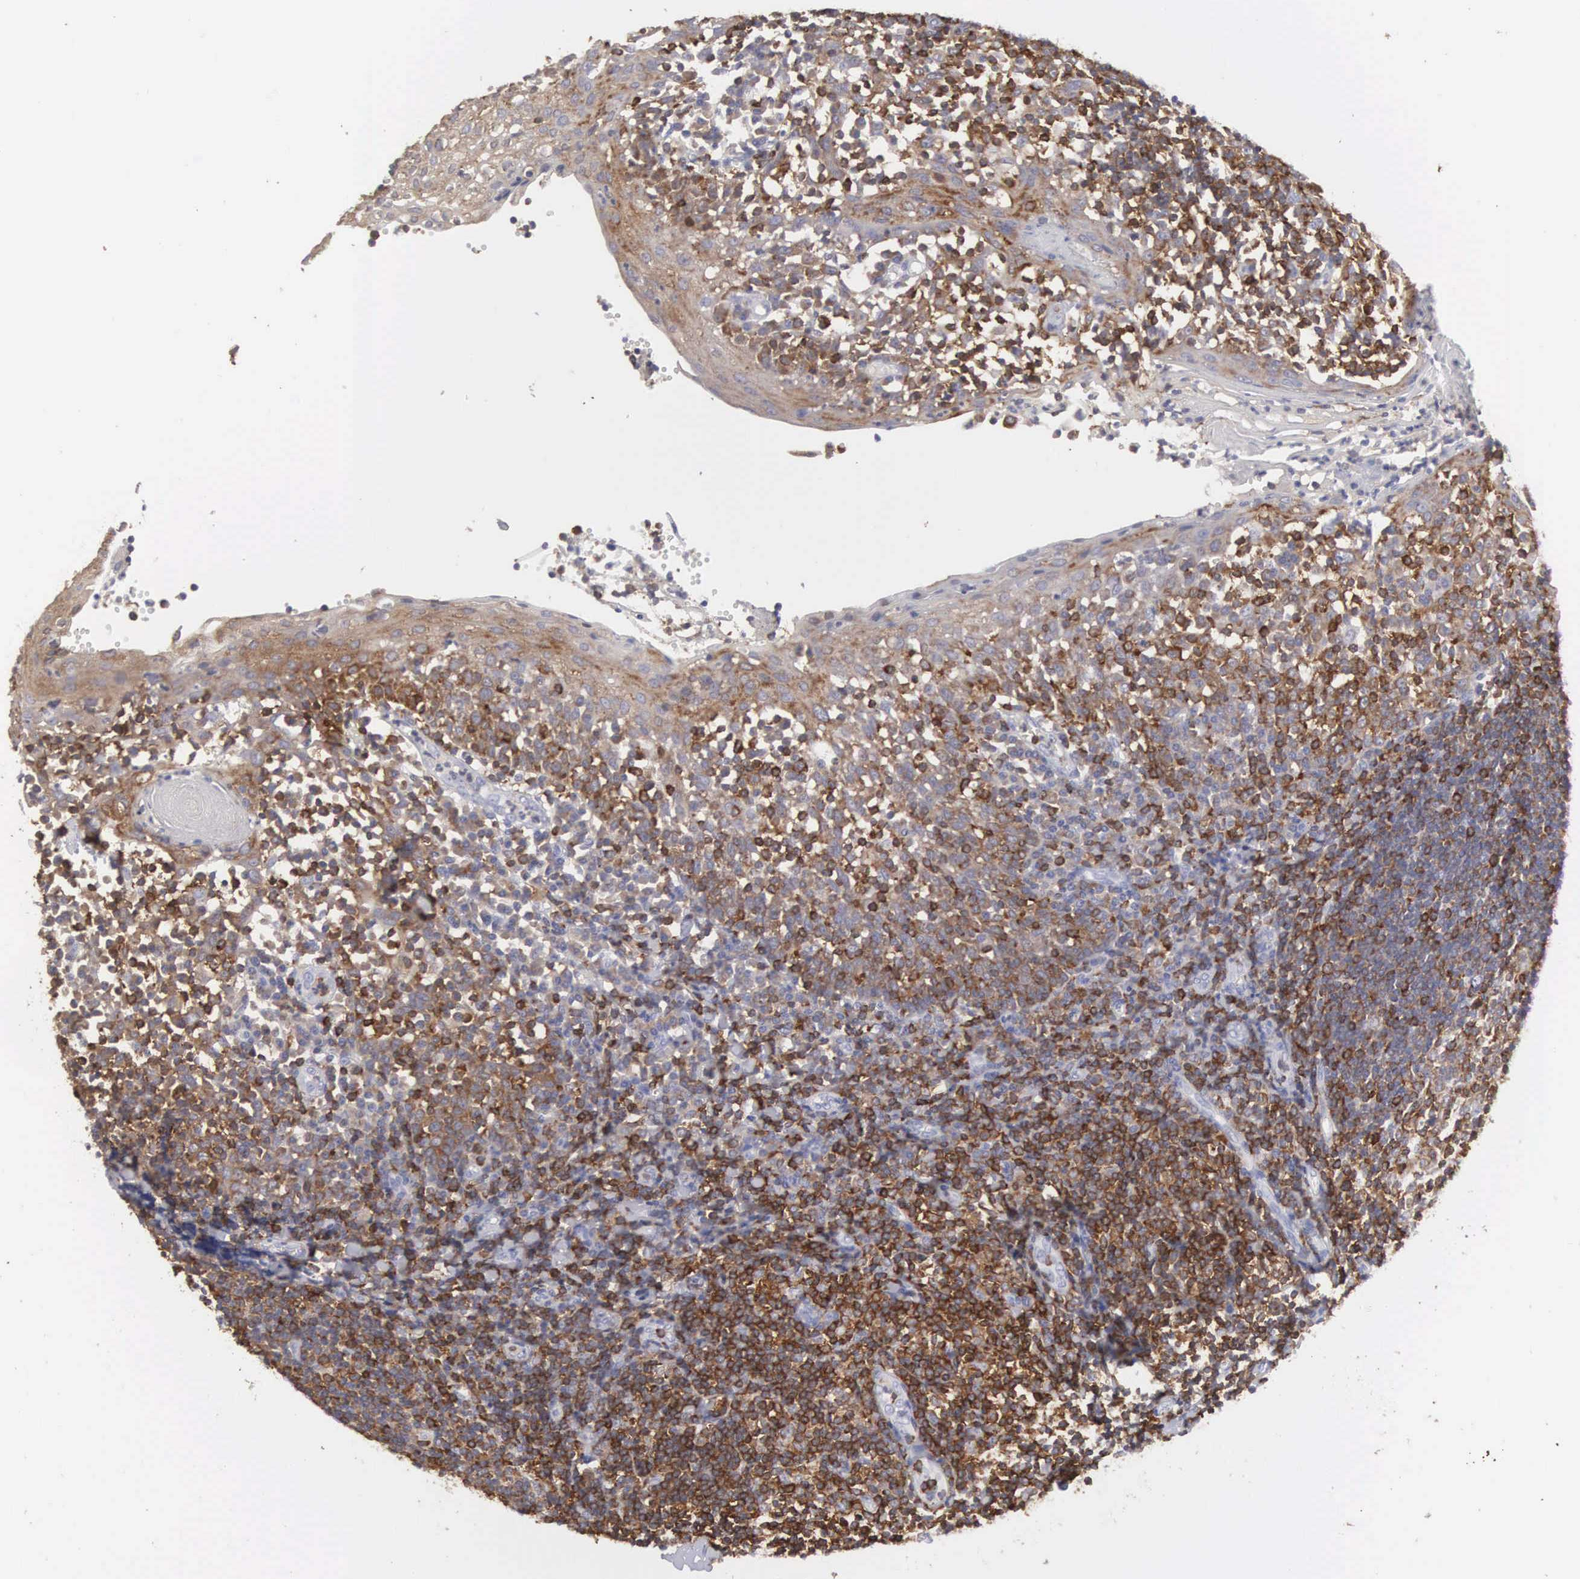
{"staining": {"intensity": "moderate", "quantity": ">75%", "location": "cytoplasmic/membranous"}, "tissue": "tonsil", "cell_type": "Germinal center cells", "image_type": "normal", "snomed": [{"axis": "morphology", "description": "Normal tissue, NOS"}, {"axis": "topography", "description": "Tonsil"}], "caption": "IHC image of benign tonsil stained for a protein (brown), which reveals medium levels of moderate cytoplasmic/membranous staining in about >75% of germinal center cells.", "gene": "ENSG00000285304", "patient": {"sex": "female", "age": 41}}